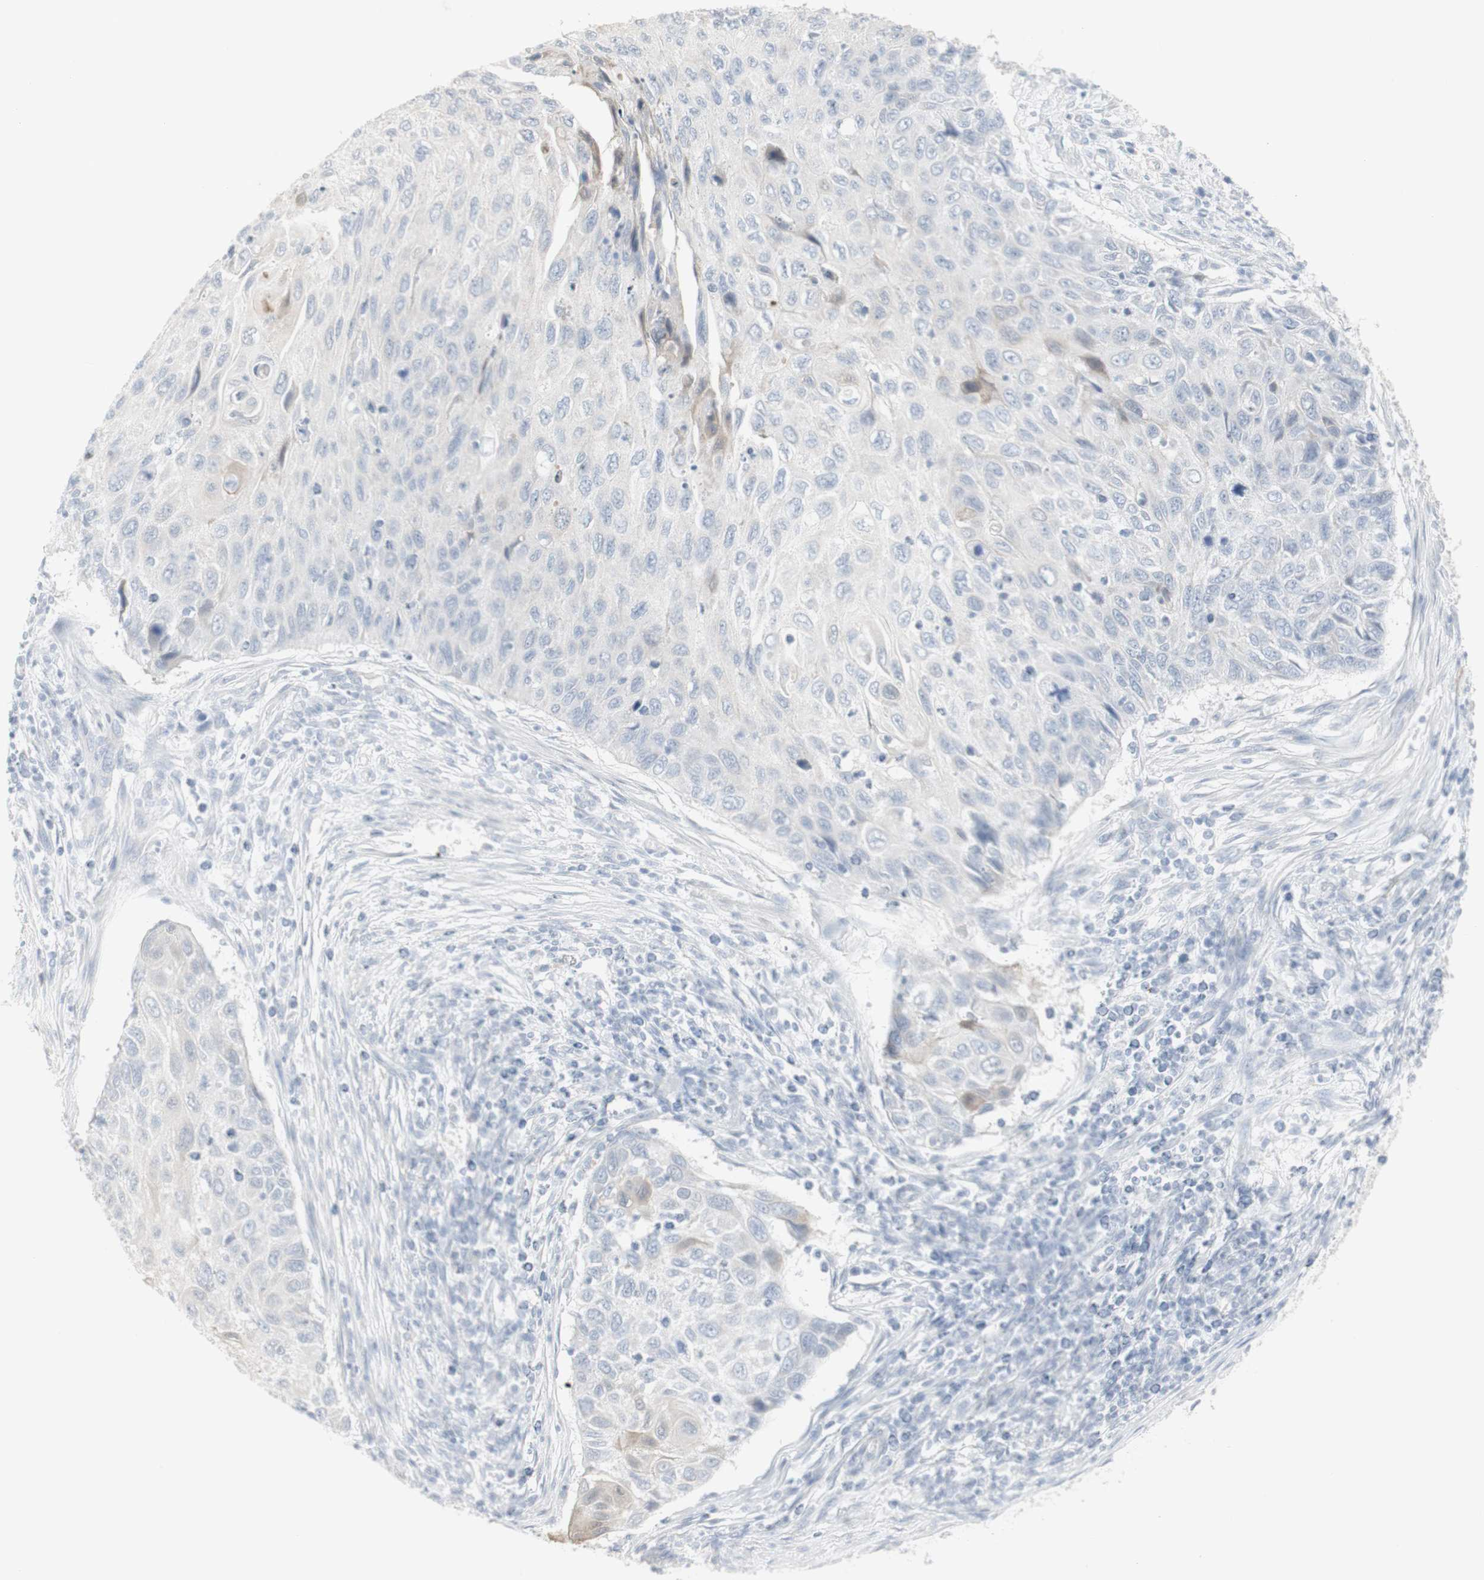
{"staining": {"intensity": "negative", "quantity": "none", "location": "none"}, "tissue": "cervical cancer", "cell_type": "Tumor cells", "image_type": "cancer", "snomed": [{"axis": "morphology", "description": "Squamous cell carcinoma, NOS"}, {"axis": "topography", "description": "Cervix"}], "caption": "Image shows no significant protein positivity in tumor cells of cervical squamous cell carcinoma.", "gene": "ENSG00000198211", "patient": {"sex": "female", "age": 70}}